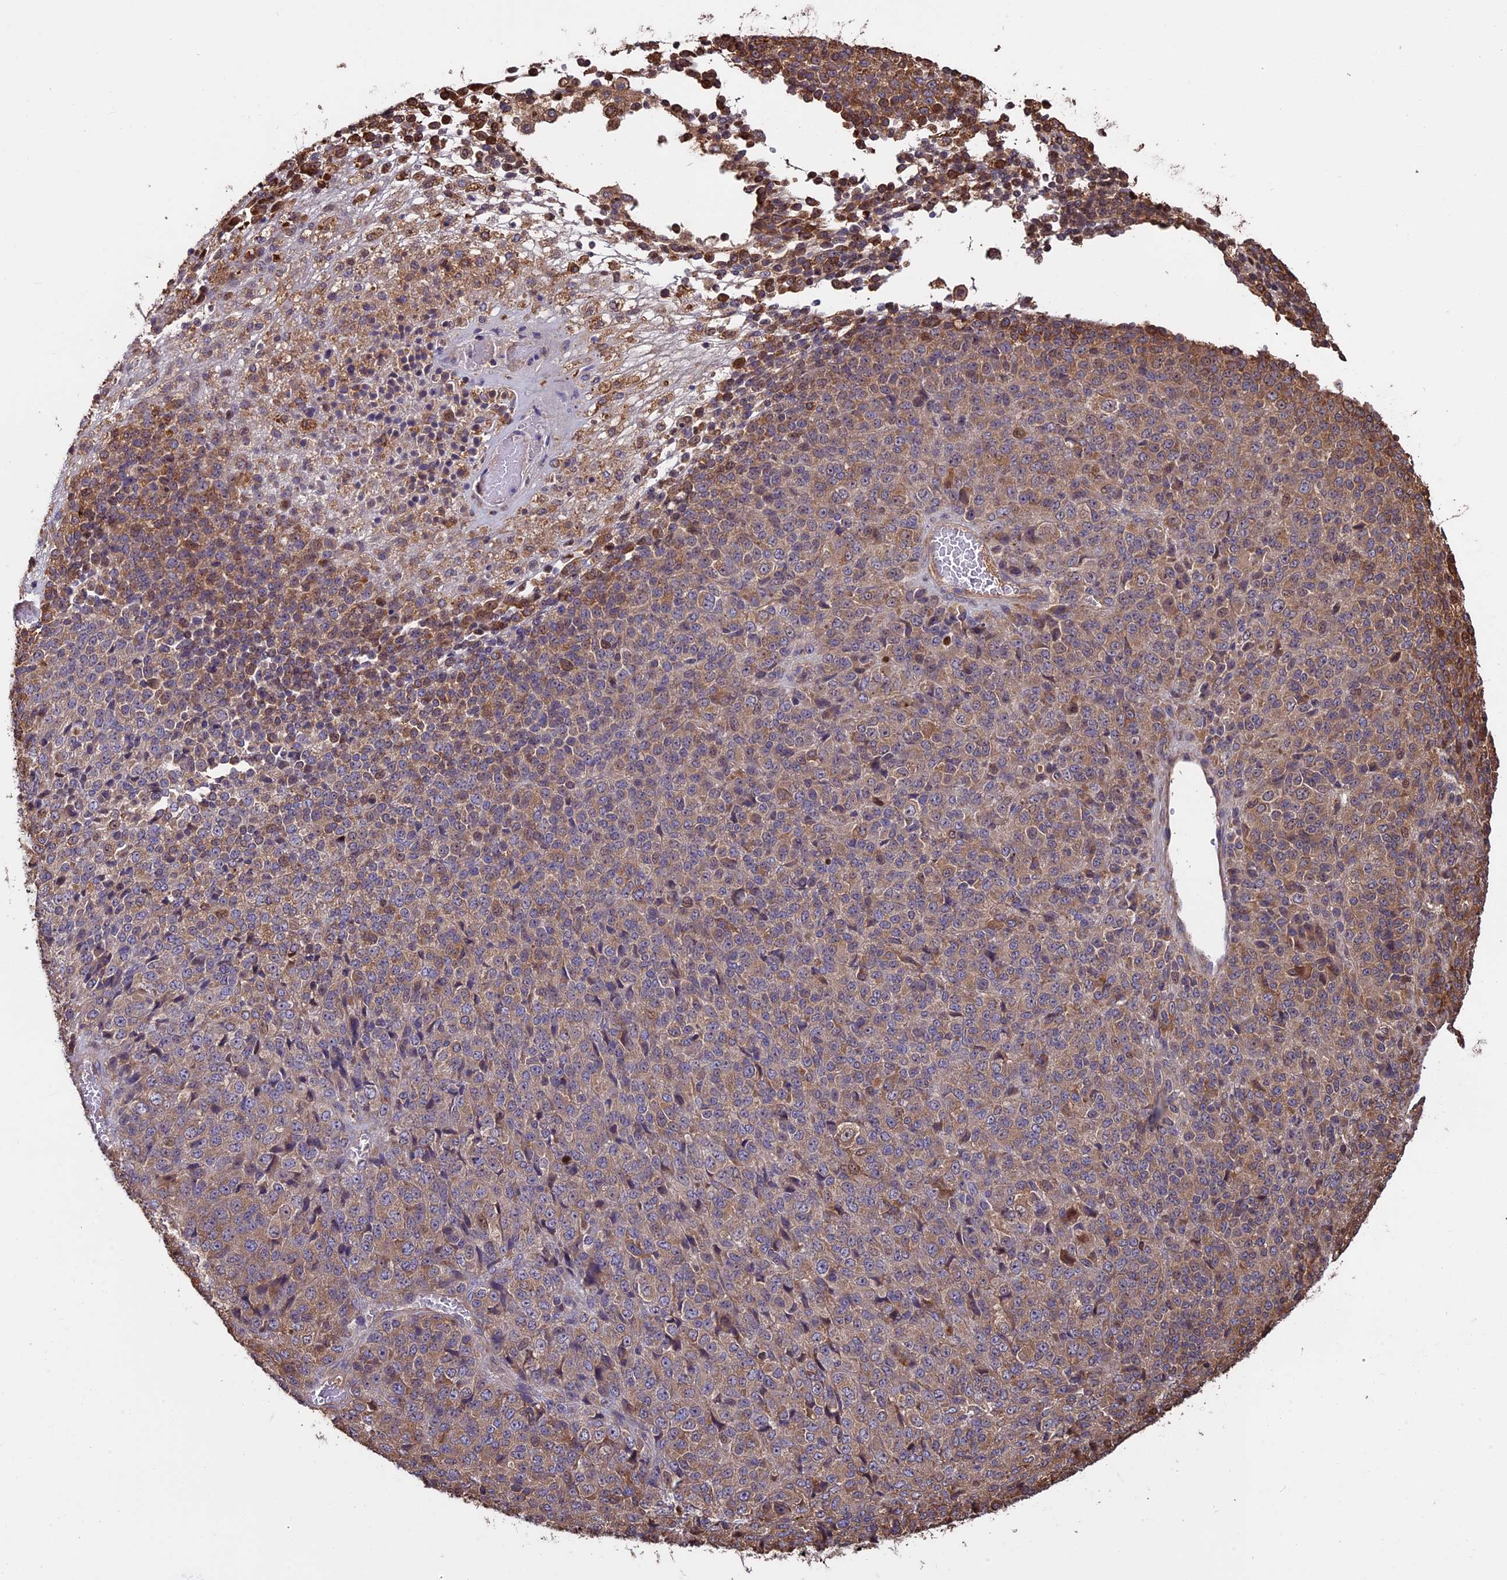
{"staining": {"intensity": "moderate", "quantity": ">75%", "location": "cytoplasmic/membranous"}, "tissue": "melanoma", "cell_type": "Tumor cells", "image_type": "cancer", "snomed": [{"axis": "morphology", "description": "Malignant melanoma, Metastatic site"}, {"axis": "topography", "description": "Brain"}], "caption": "Immunohistochemical staining of human melanoma shows moderate cytoplasmic/membranous protein staining in about >75% of tumor cells. (Stains: DAB (3,3'-diaminobenzidine) in brown, nuclei in blue, Microscopy: brightfield microscopy at high magnification).", "gene": "VWA3A", "patient": {"sex": "female", "age": 56}}